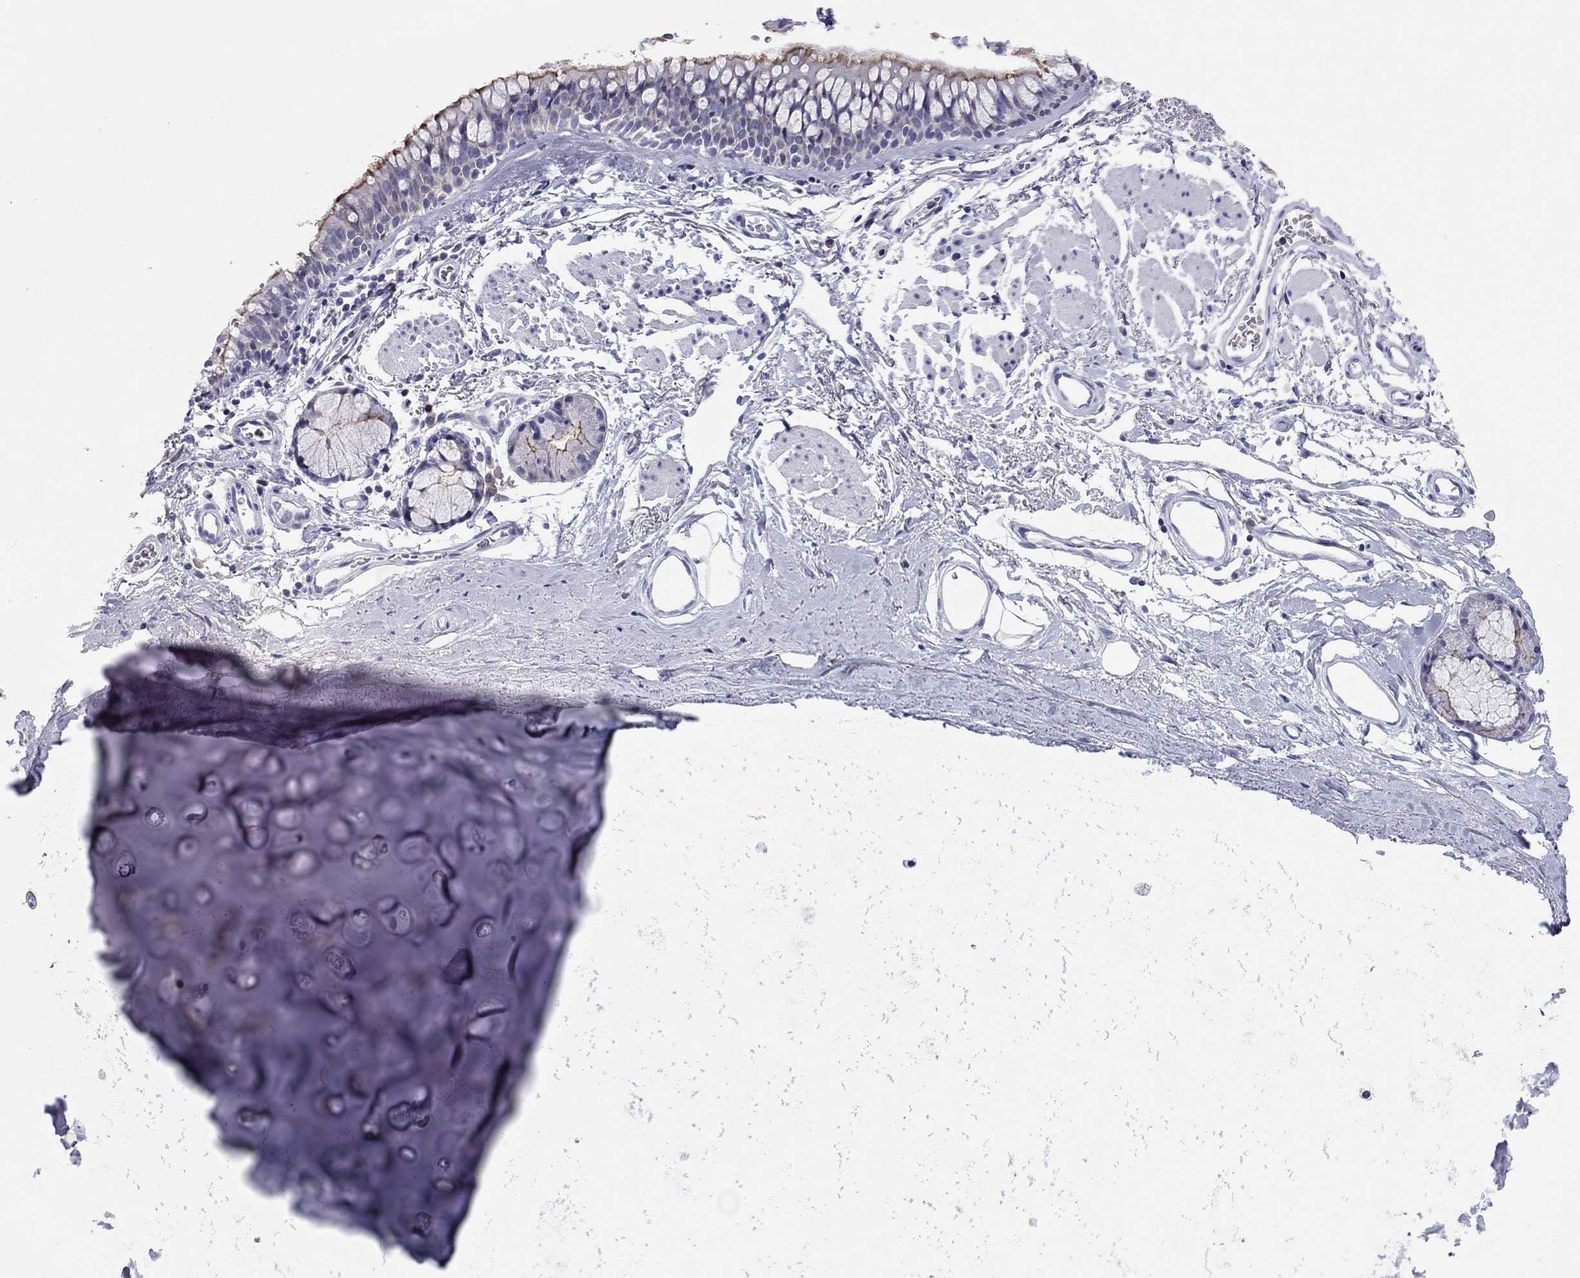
{"staining": {"intensity": "negative", "quantity": "none", "location": "none"}, "tissue": "soft tissue", "cell_type": "Chondrocytes", "image_type": "normal", "snomed": [{"axis": "morphology", "description": "Normal tissue, NOS"}, {"axis": "topography", "description": "Cartilage tissue"}, {"axis": "topography", "description": "Bronchus"}], "caption": "An image of human soft tissue is negative for staining in chondrocytes. (DAB IHC visualized using brightfield microscopy, high magnification).", "gene": "SLC46A2", "patient": {"sex": "female", "age": 79}}